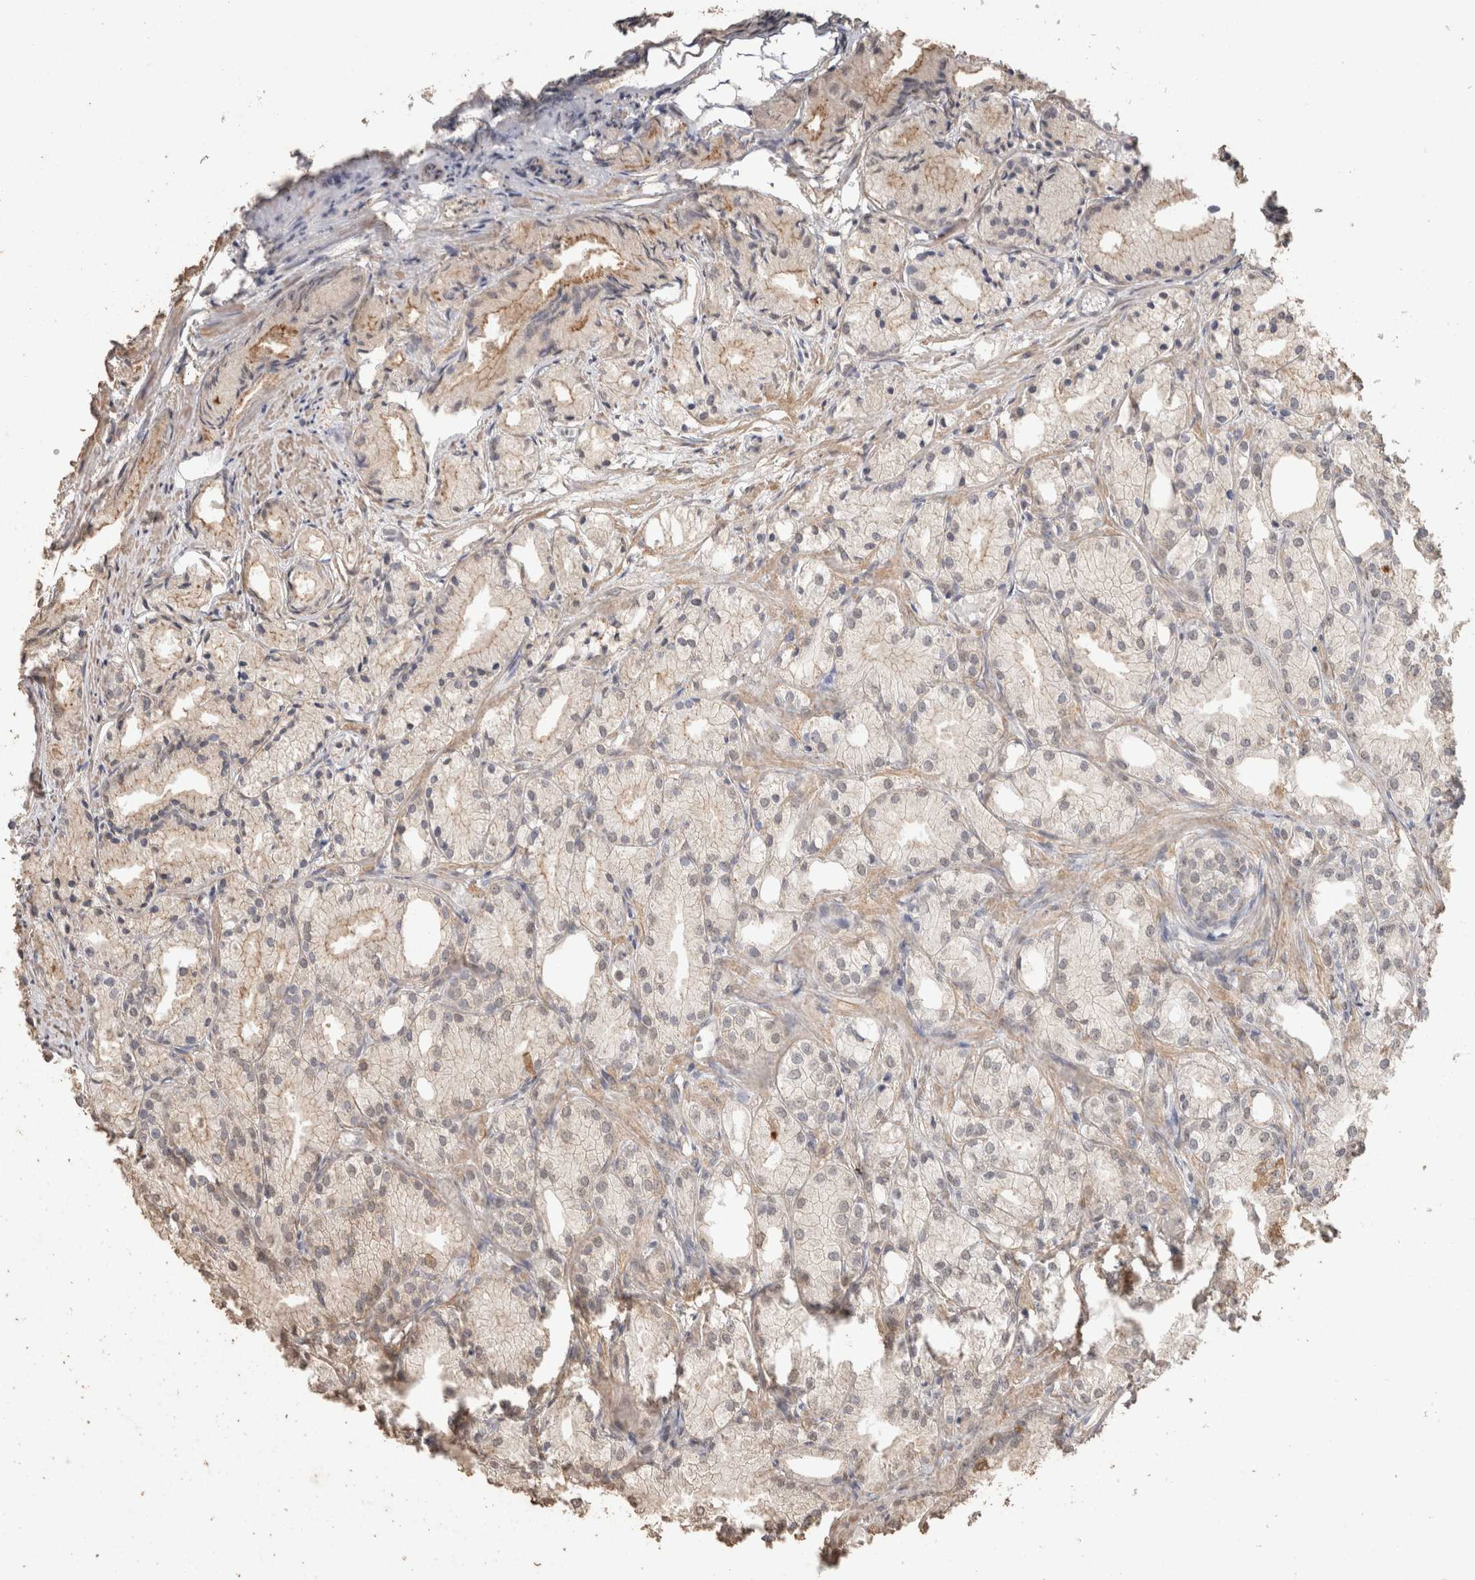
{"staining": {"intensity": "negative", "quantity": "none", "location": "none"}, "tissue": "prostate cancer", "cell_type": "Tumor cells", "image_type": "cancer", "snomed": [{"axis": "morphology", "description": "Adenocarcinoma, Low grade"}, {"axis": "topography", "description": "Prostate"}], "caption": "DAB (3,3'-diaminobenzidine) immunohistochemical staining of prostate low-grade adenocarcinoma displays no significant expression in tumor cells.", "gene": "CX3CL1", "patient": {"sex": "male", "age": 72}}